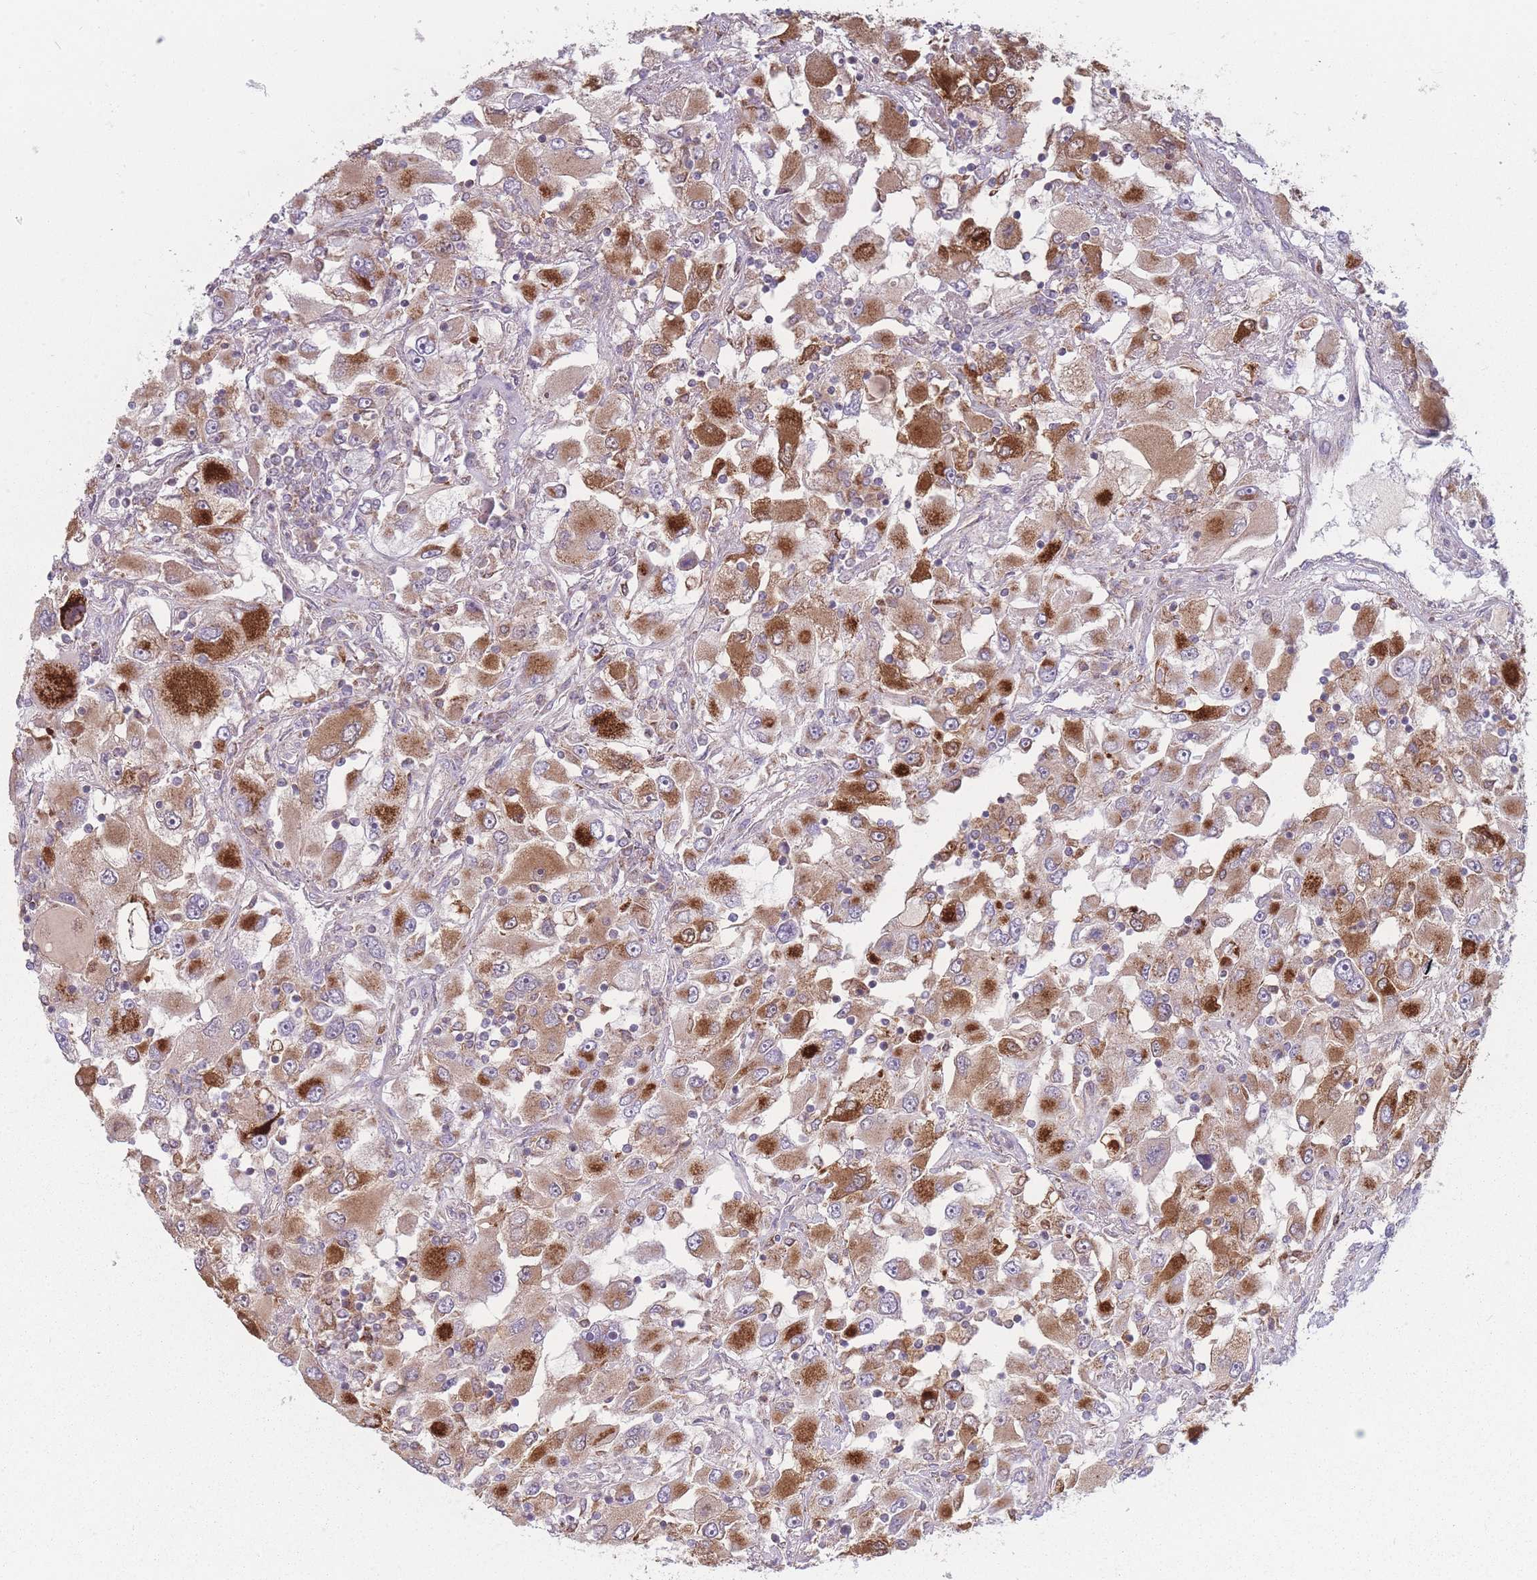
{"staining": {"intensity": "strong", "quantity": "25%-75%", "location": "cytoplasmic/membranous"}, "tissue": "renal cancer", "cell_type": "Tumor cells", "image_type": "cancer", "snomed": [{"axis": "morphology", "description": "Adenocarcinoma, NOS"}, {"axis": "topography", "description": "Kidney"}], "caption": "Protein staining of renal cancer tissue displays strong cytoplasmic/membranous staining in approximately 25%-75% of tumor cells.", "gene": "PEX11B", "patient": {"sex": "female", "age": 52}}